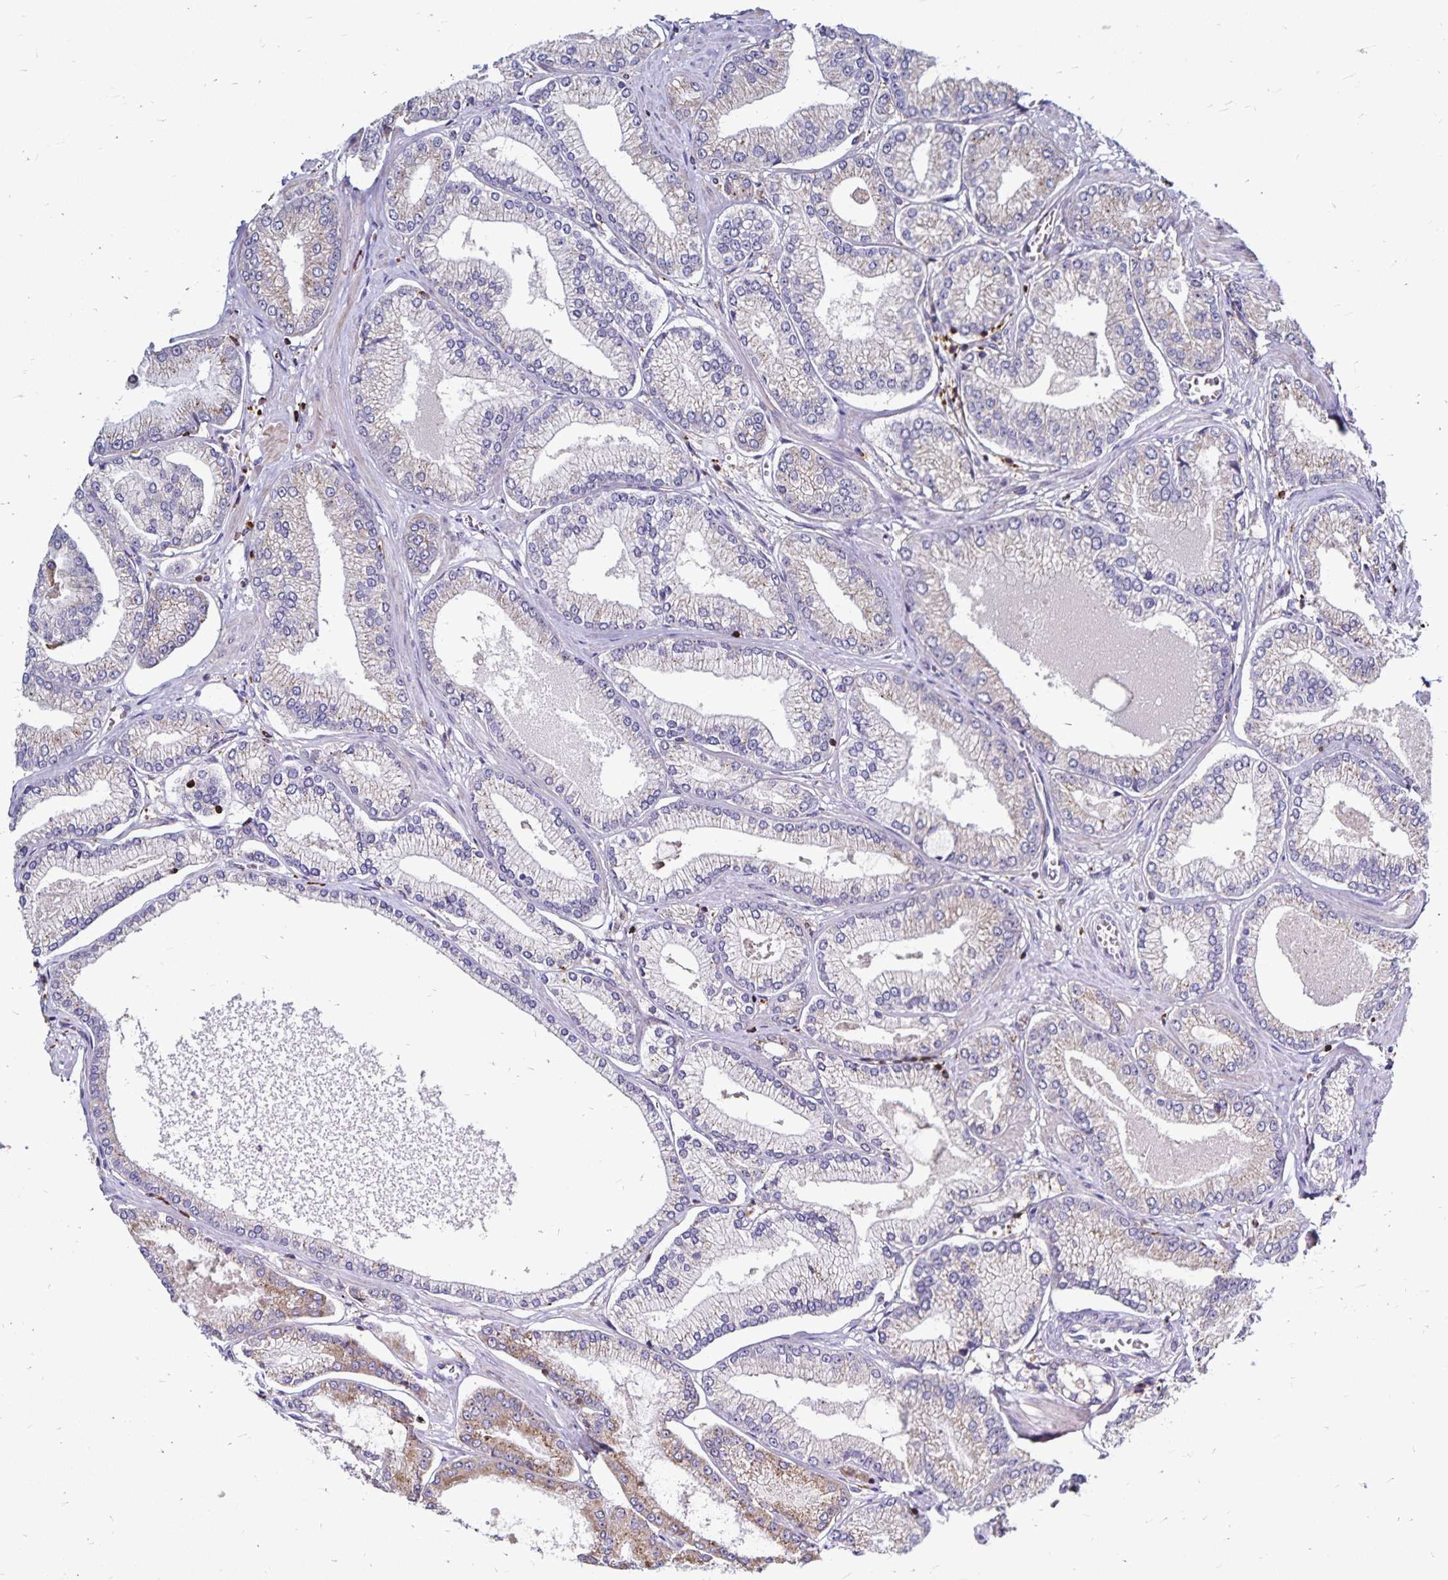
{"staining": {"intensity": "moderate", "quantity": "25%-75%", "location": "cytoplasmic/membranous"}, "tissue": "prostate cancer", "cell_type": "Tumor cells", "image_type": "cancer", "snomed": [{"axis": "morphology", "description": "Adenocarcinoma, Low grade"}, {"axis": "topography", "description": "Prostate"}], "caption": "Immunohistochemical staining of human prostate low-grade adenocarcinoma shows medium levels of moderate cytoplasmic/membranous staining in about 25%-75% of tumor cells.", "gene": "NAGPA", "patient": {"sex": "male", "age": 55}}